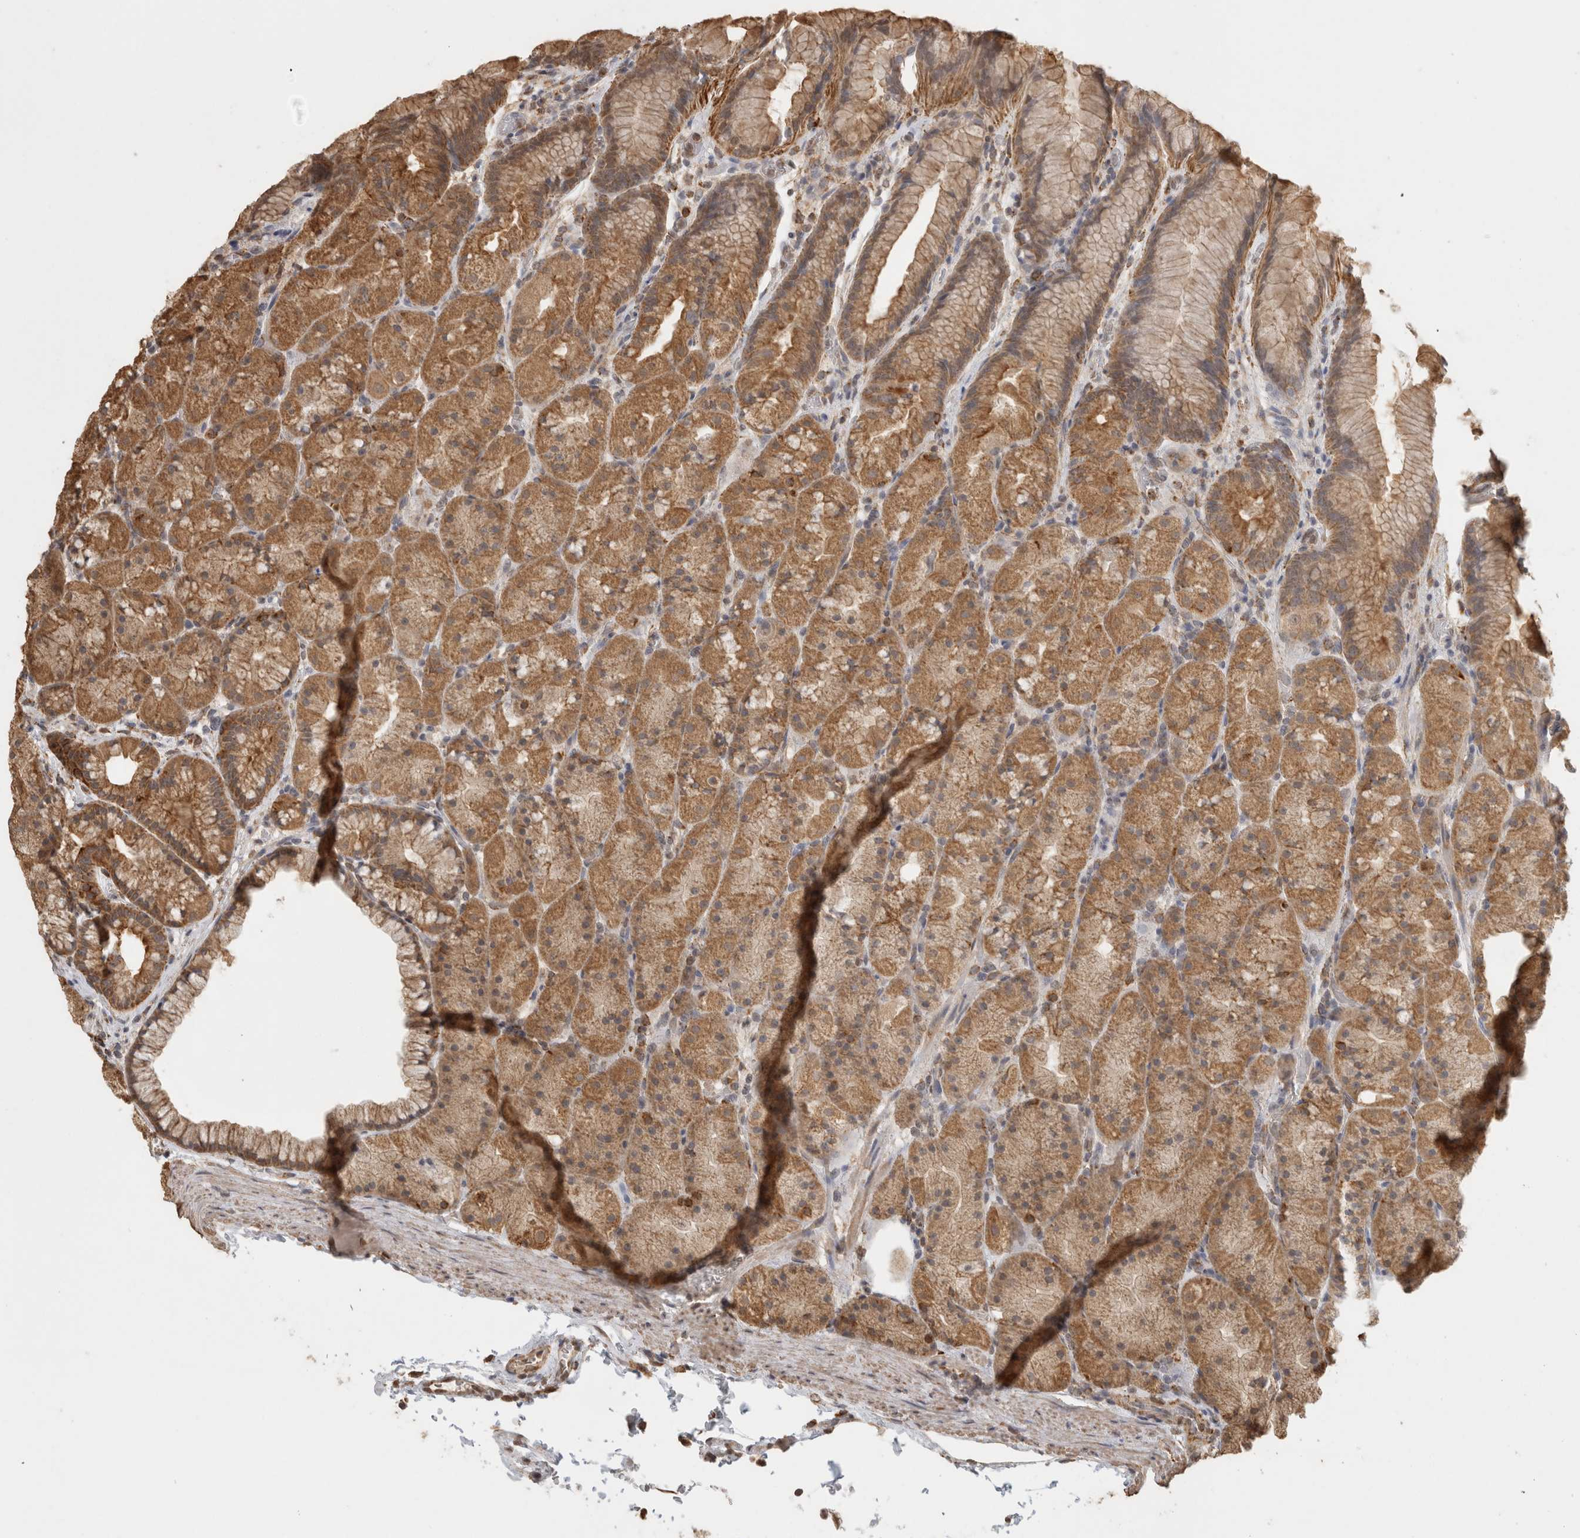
{"staining": {"intensity": "moderate", "quantity": ">75%", "location": "cytoplasmic/membranous"}, "tissue": "stomach", "cell_type": "Glandular cells", "image_type": "normal", "snomed": [{"axis": "morphology", "description": "Normal tissue, NOS"}, {"axis": "topography", "description": "Stomach, upper"}, {"axis": "topography", "description": "Stomach"}], "caption": "Stomach stained with IHC demonstrates moderate cytoplasmic/membranous positivity in about >75% of glandular cells. Nuclei are stained in blue.", "gene": "BNIP3L", "patient": {"sex": "male", "age": 48}}